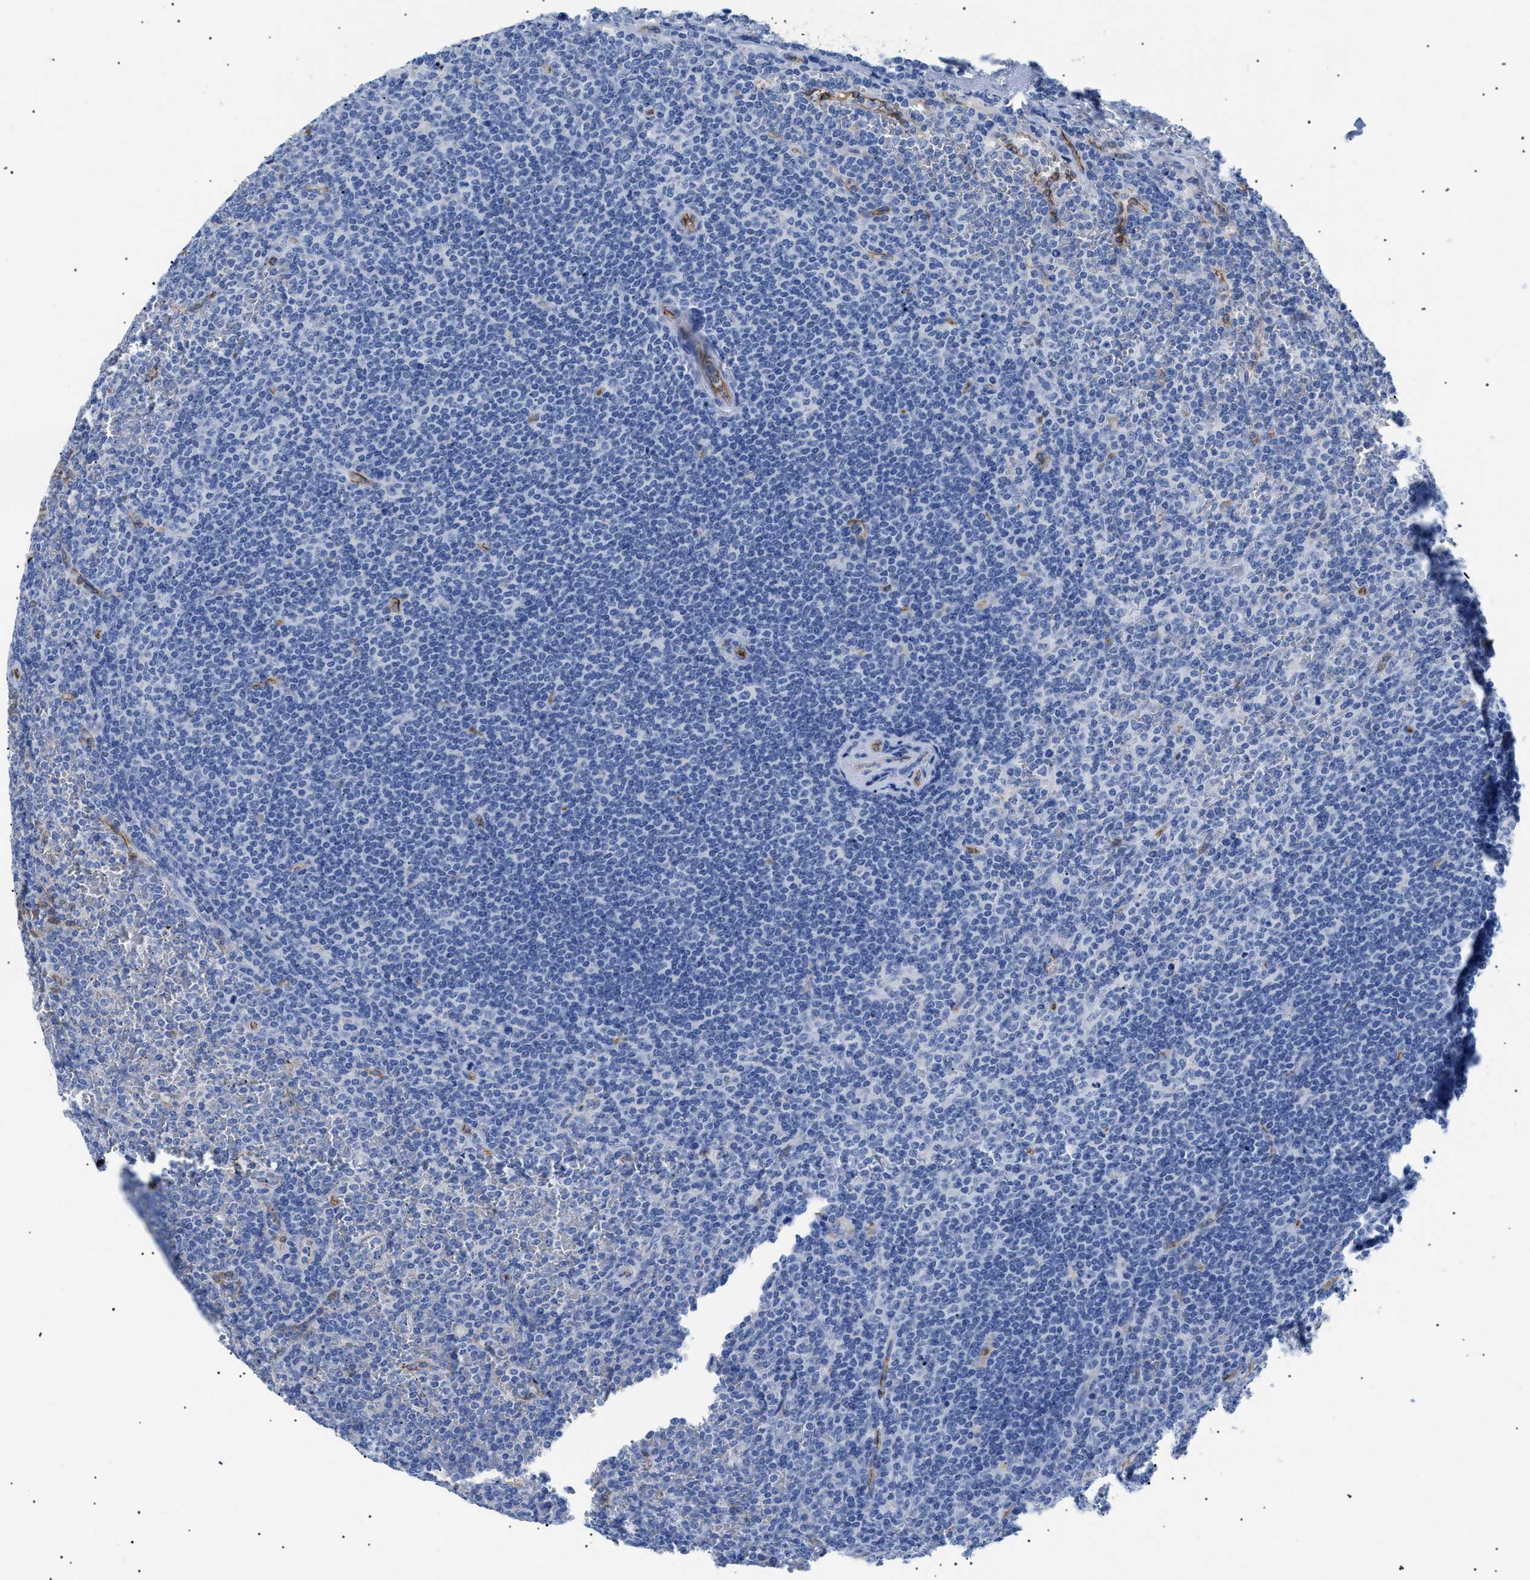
{"staining": {"intensity": "negative", "quantity": "none", "location": "none"}, "tissue": "lymphoma", "cell_type": "Tumor cells", "image_type": "cancer", "snomed": [{"axis": "morphology", "description": "Malignant lymphoma, non-Hodgkin's type, Low grade"}, {"axis": "topography", "description": "Spleen"}], "caption": "This is a histopathology image of IHC staining of low-grade malignant lymphoma, non-Hodgkin's type, which shows no positivity in tumor cells.", "gene": "PODXL", "patient": {"sex": "female", "age": 19}}